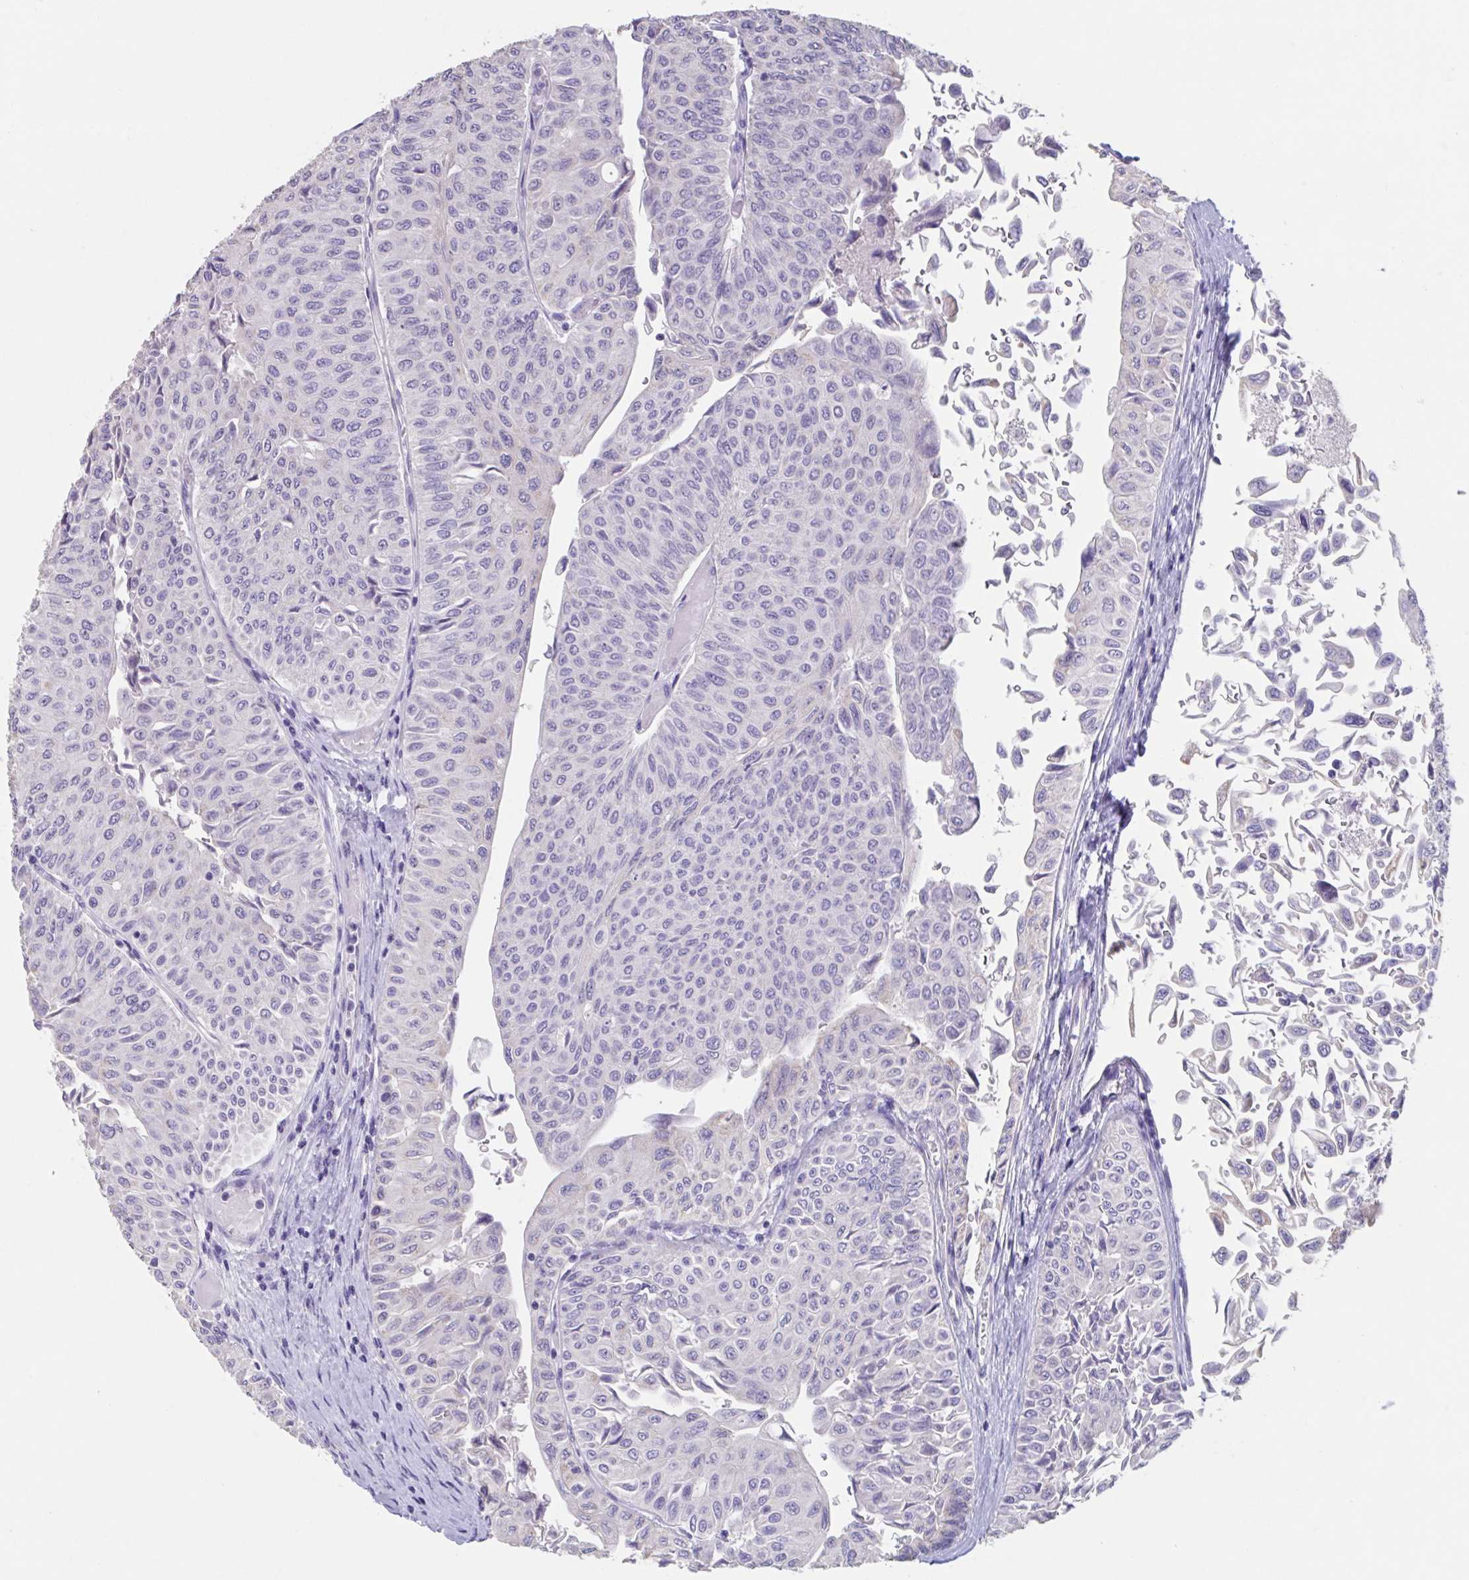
{"staining": {"intensity": "negative", "quantity": "none", "location": "none"}, "tissue": "urothelial cancer", "cell_type": "Tumor cells", "image_type": "cancer", "snomed": [{"axis": "morphology", "description": "Urothelial carcinoma, NOS"}, {"axis": "topography", "description": "Urinary bladder"}], "caption": "DAB immunohistochemical staining of human transitional cell carcinoma reveals no significant positivity in tumor cells. The staining is performed using DAB brown chromogen with nuclei counter-stained in using hematoxylin.", "gene": "GPR162", "patient": {"sex": "male", "age": 59}}